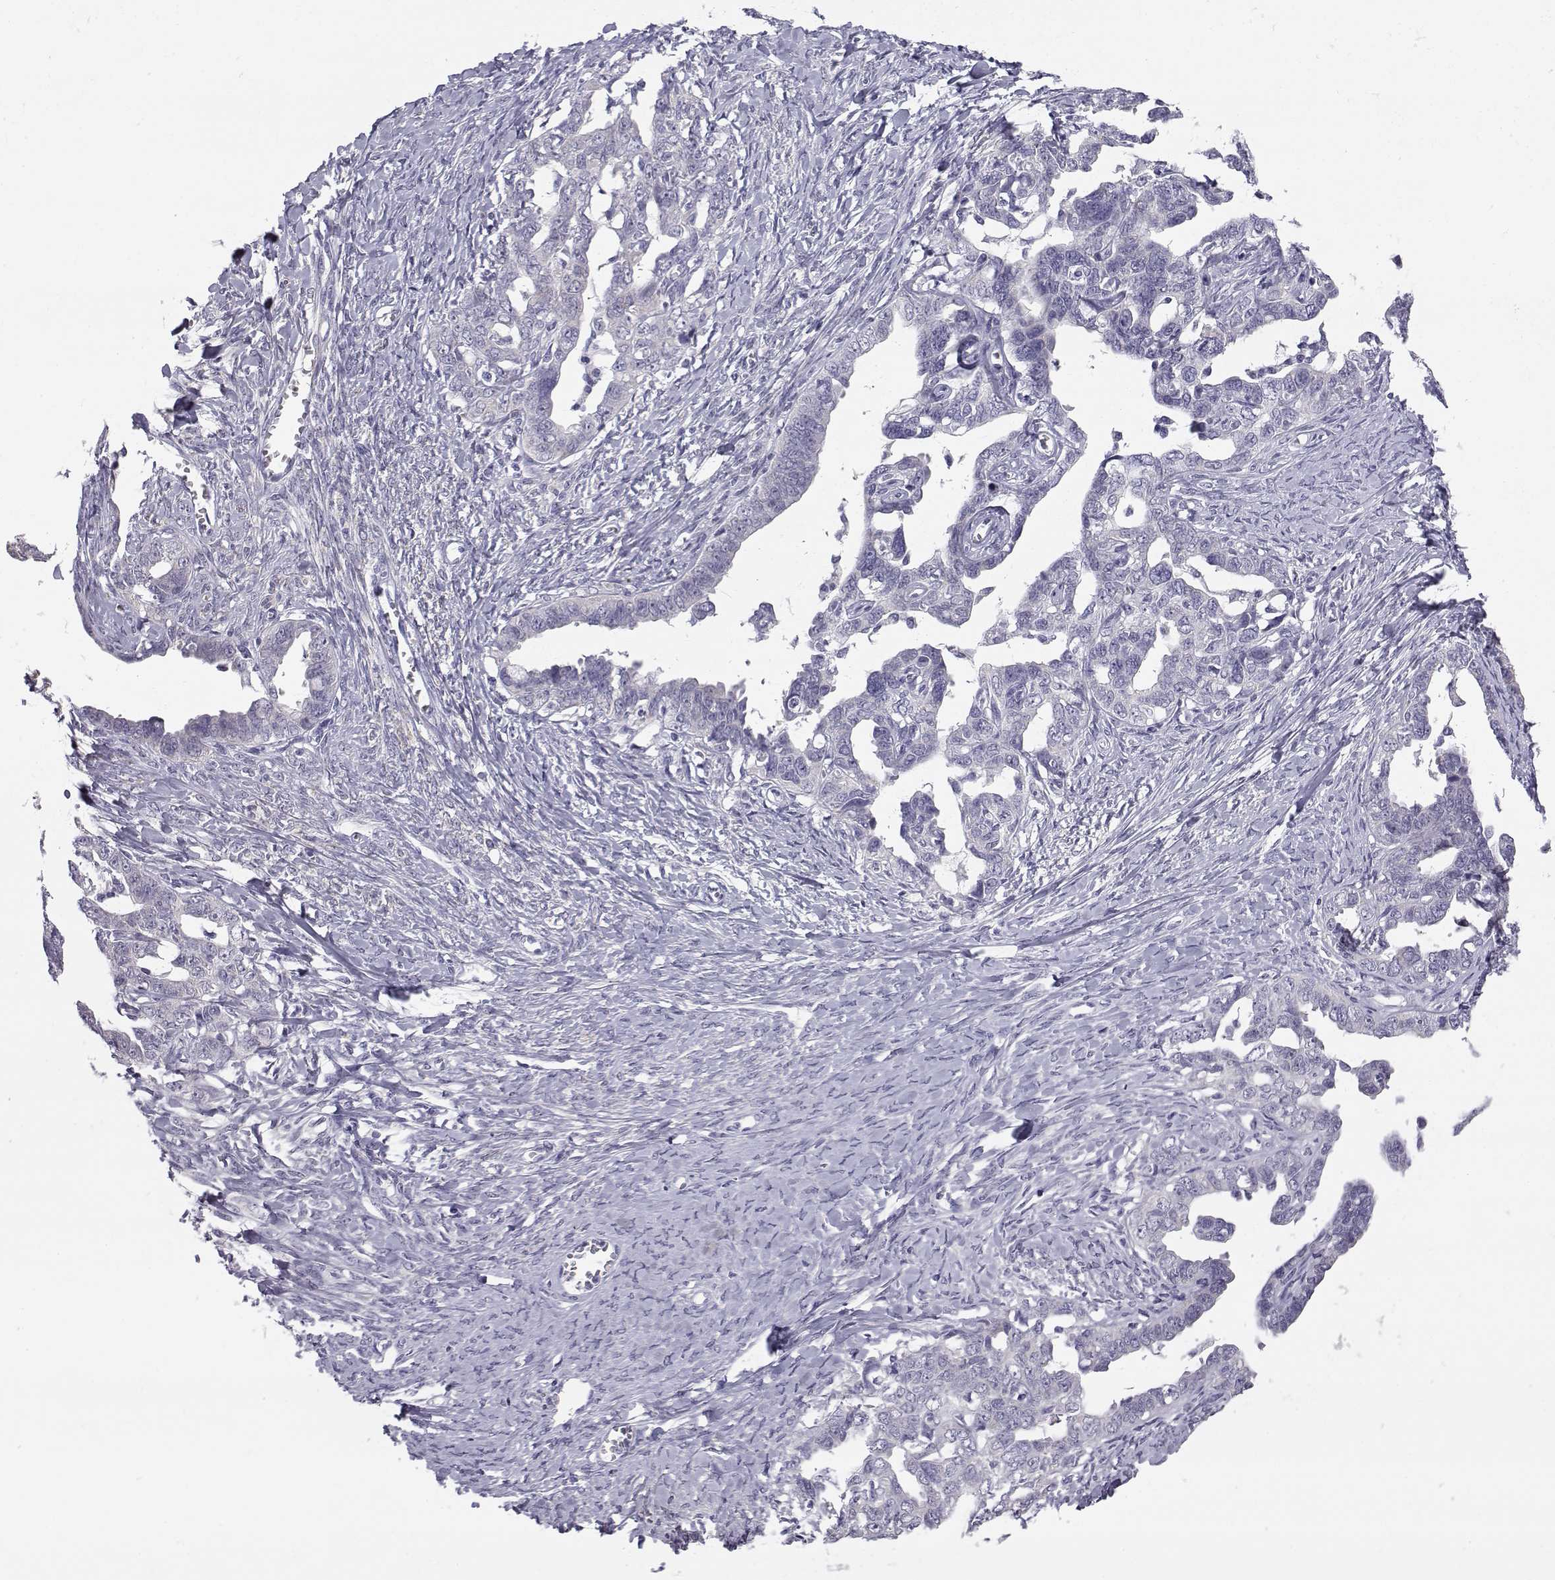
{"staining": {"intensity": "negative", "quantity": "none", "location": "none"}, "tissue": "ovarian cancer", "cell_type": "Tumor cells", "image_type": "cancer", "snomed": [{"axis": "morphology", "description": "Cystadenocarcinoma, serous, NOS"}, {"axis": "topography", "description": "Ovary"}], "caption": "This is an immunohistochemistry (IHC) histopathology image of human ovarian serous cystadenocarcinoma. There is no staining in tumor cells.", "gene": "KCNMB4", "patient": {"sex": "female", "age": 69}}